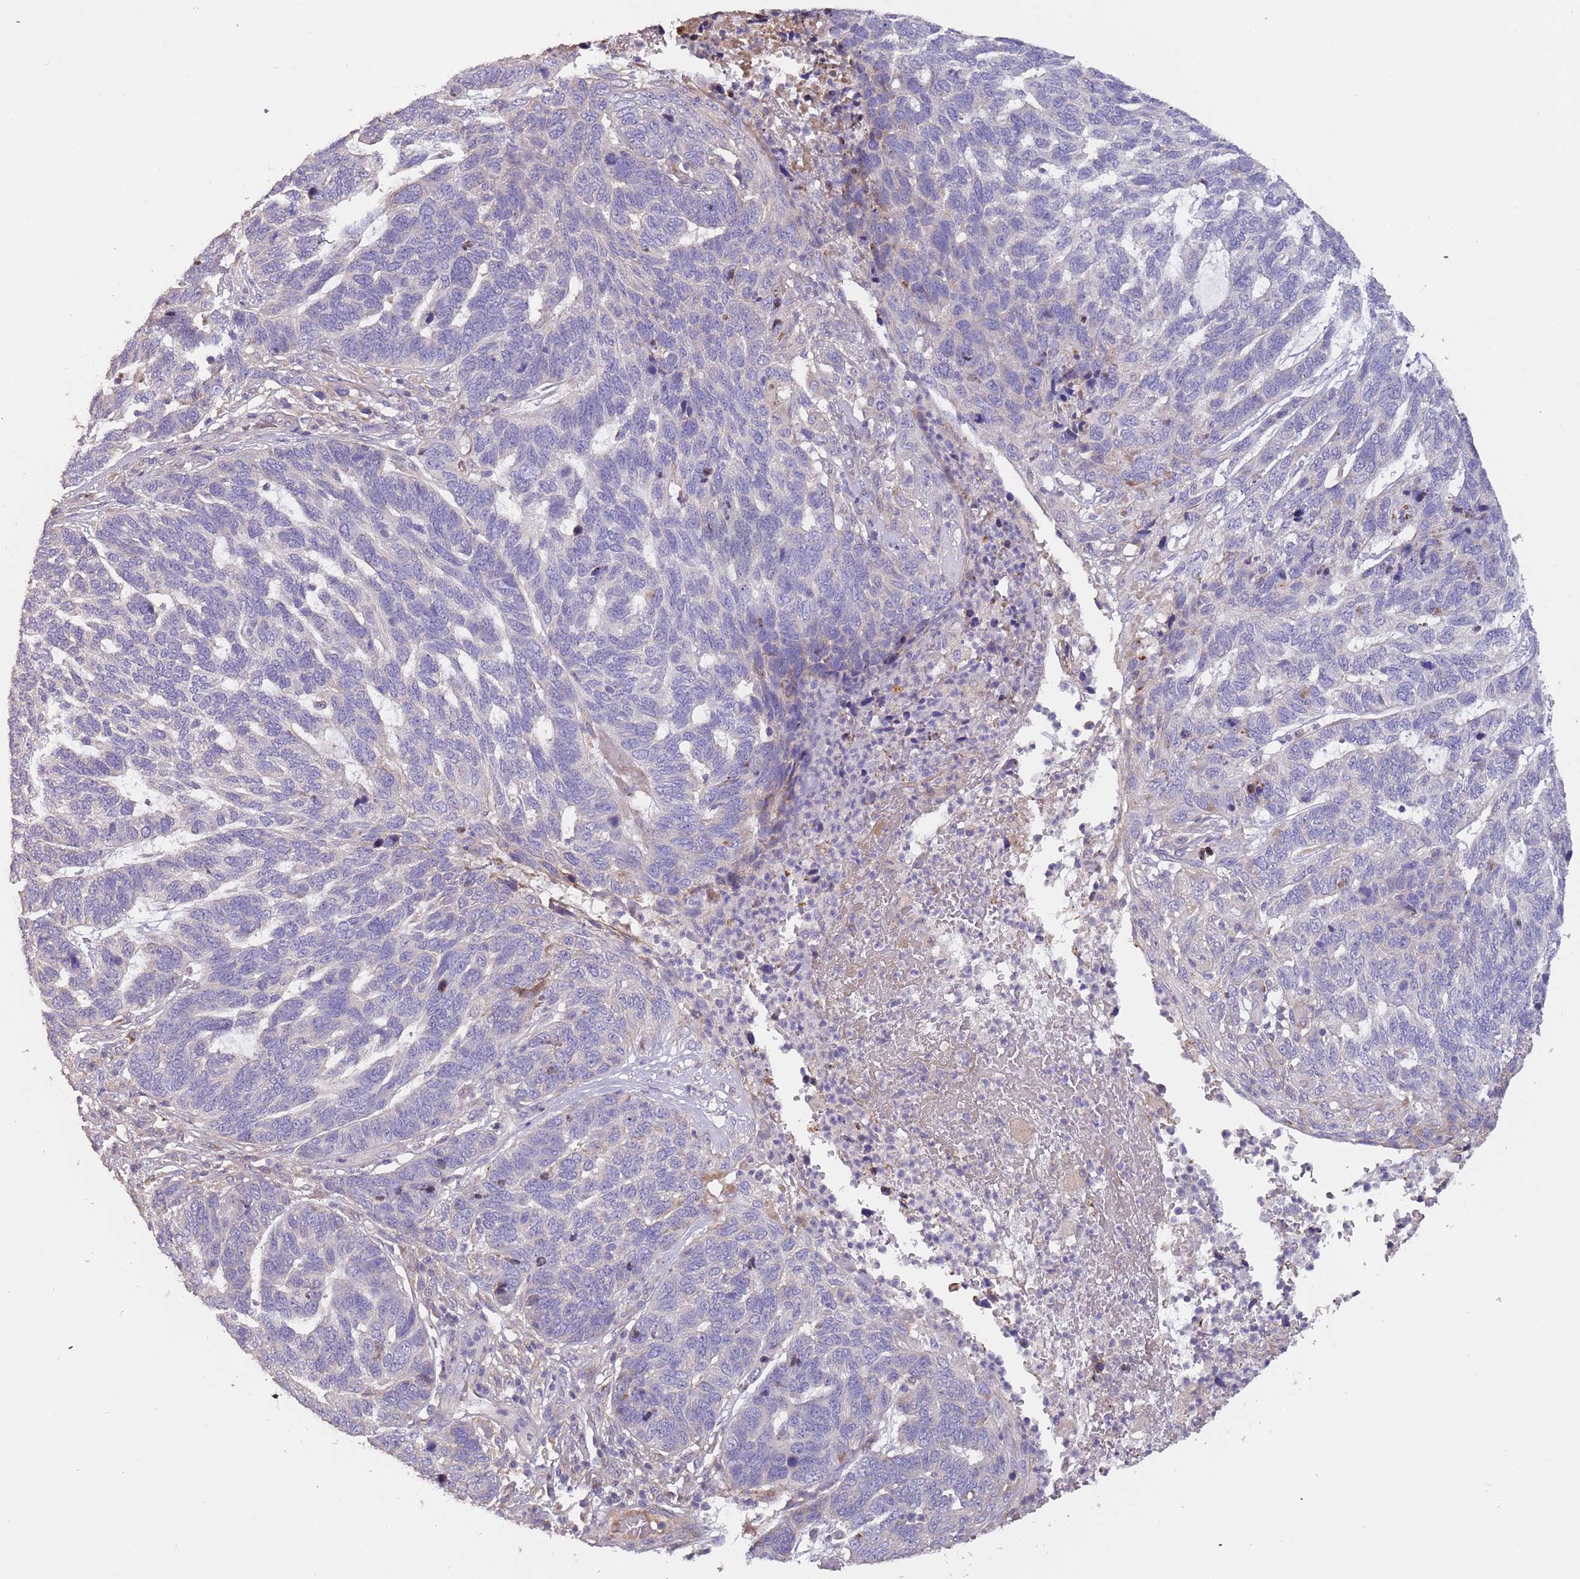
{"staining": {"intensity": "negative", "quantity": "none", "location": "none"}, "tissue": "skin cancer", "cell_type": "Tumor cells", "image_type": "cancer", "snomed": [{"axis": "morphology", "description": "Basal cell carcinoma"}, {"axis": "topography", "description": "Skin"}], "caption": "IHC micrograph of neoplastic tissue: human skin basal cell carcinoma stained with DAB (3,3'-diaminobenzidine) exhibits no significant protein staining in tumor cells. (Brightfield microscopy of DAB (3,3'-diaminobenzidine) immunohistochemistry at high magnification).", "gene": "SUSD1", "patient": {"sex": "female", "age": 65}}